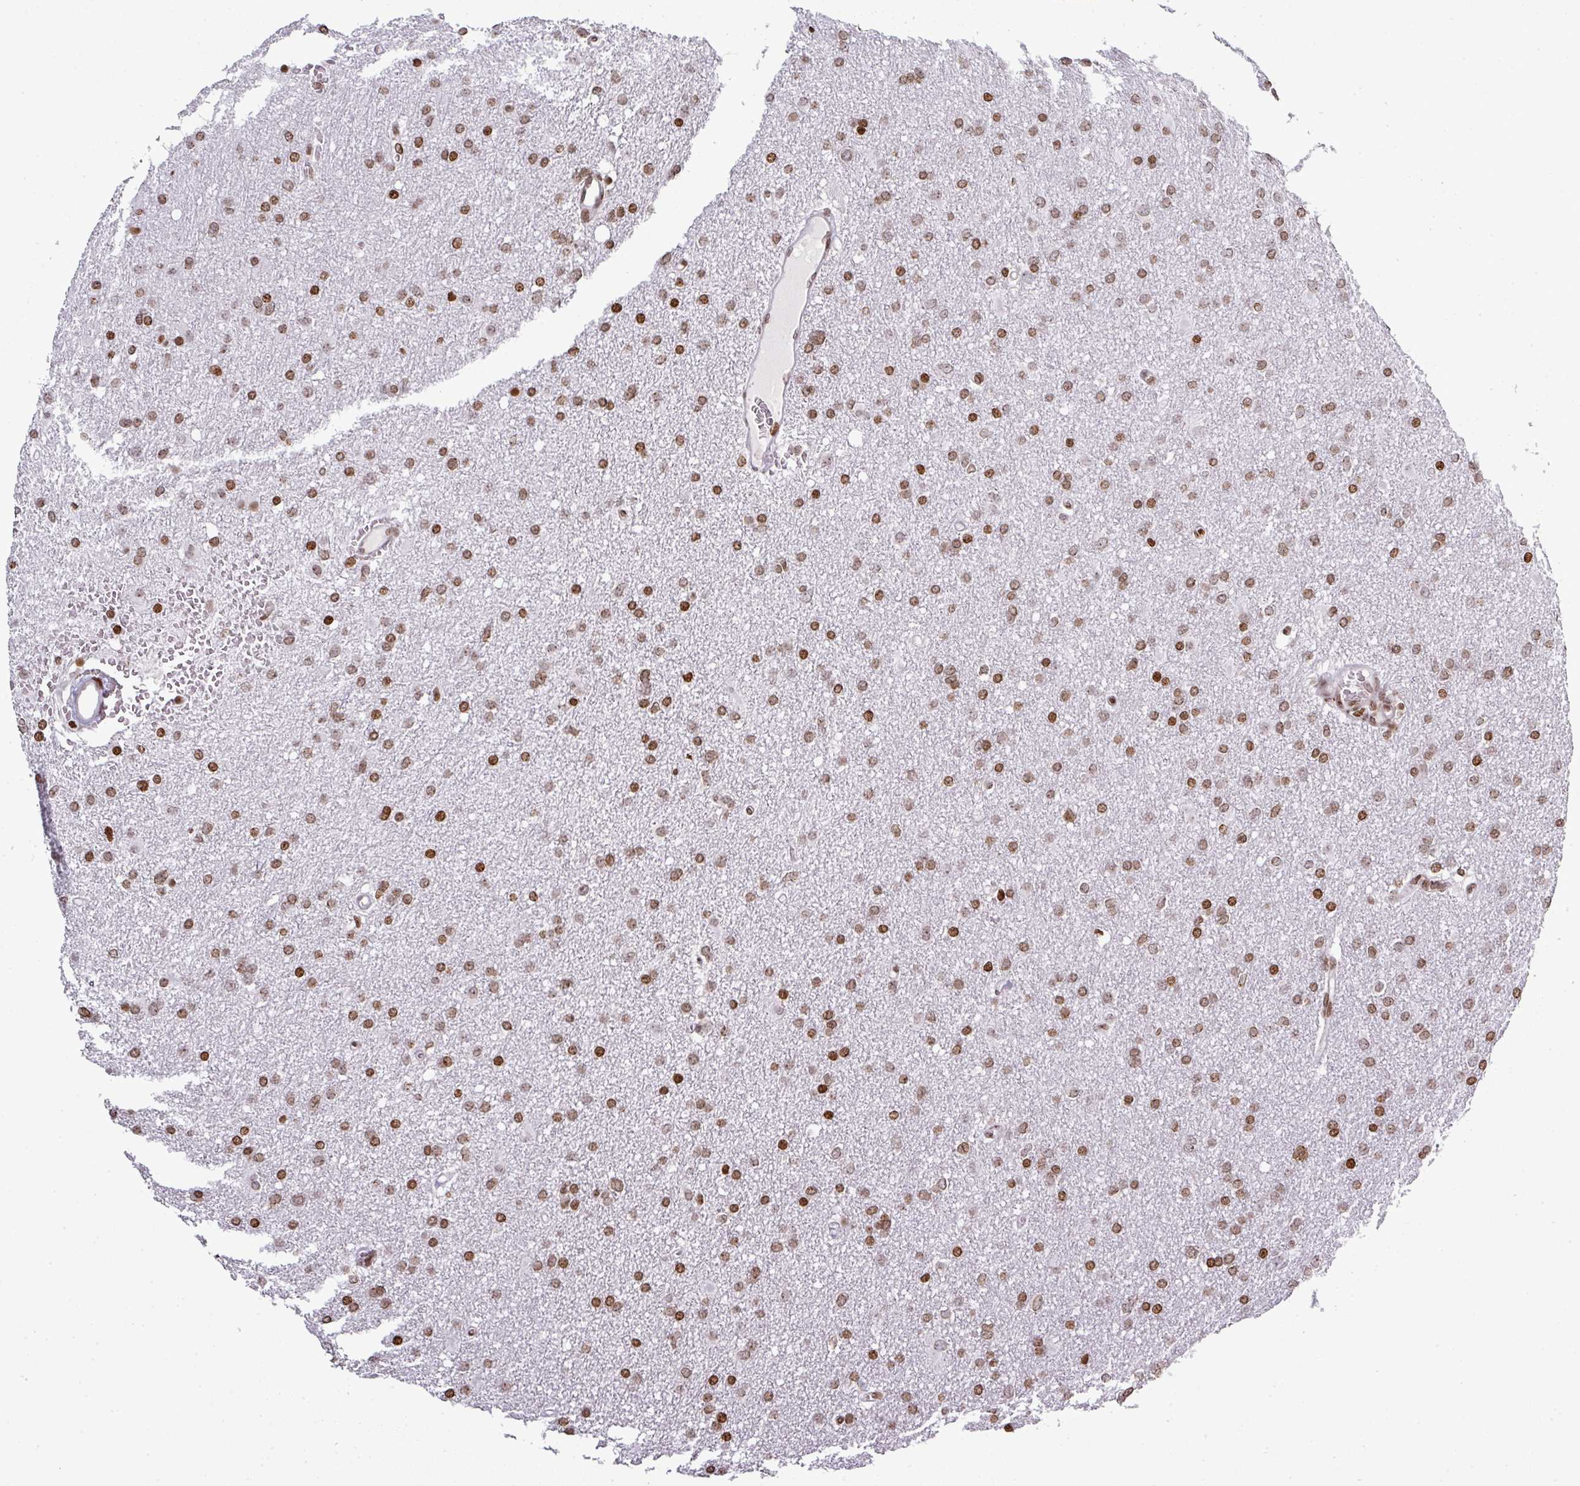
{"staining": {"intensity": "moderate", "quantity": ">75%", "location": "nuclear"}, "tissue": "glioma", "cell_type": "Tumor cells", "image_type": "cancer", "snomed": [{"axis": "morphology", "description": "Glioma, malignant, High grade"}, {"axis": "topography", "description": "Cerebral cortex"}], "caption": "Immunohistochemical staining of glioma exhibits moderate nuclear protein staining in approximately >75% of tumor cells. (IHC, brightfield microscopy, high magnification).", "gene": "RASL11A", "patient": {"sex": "female", "age": 36}}